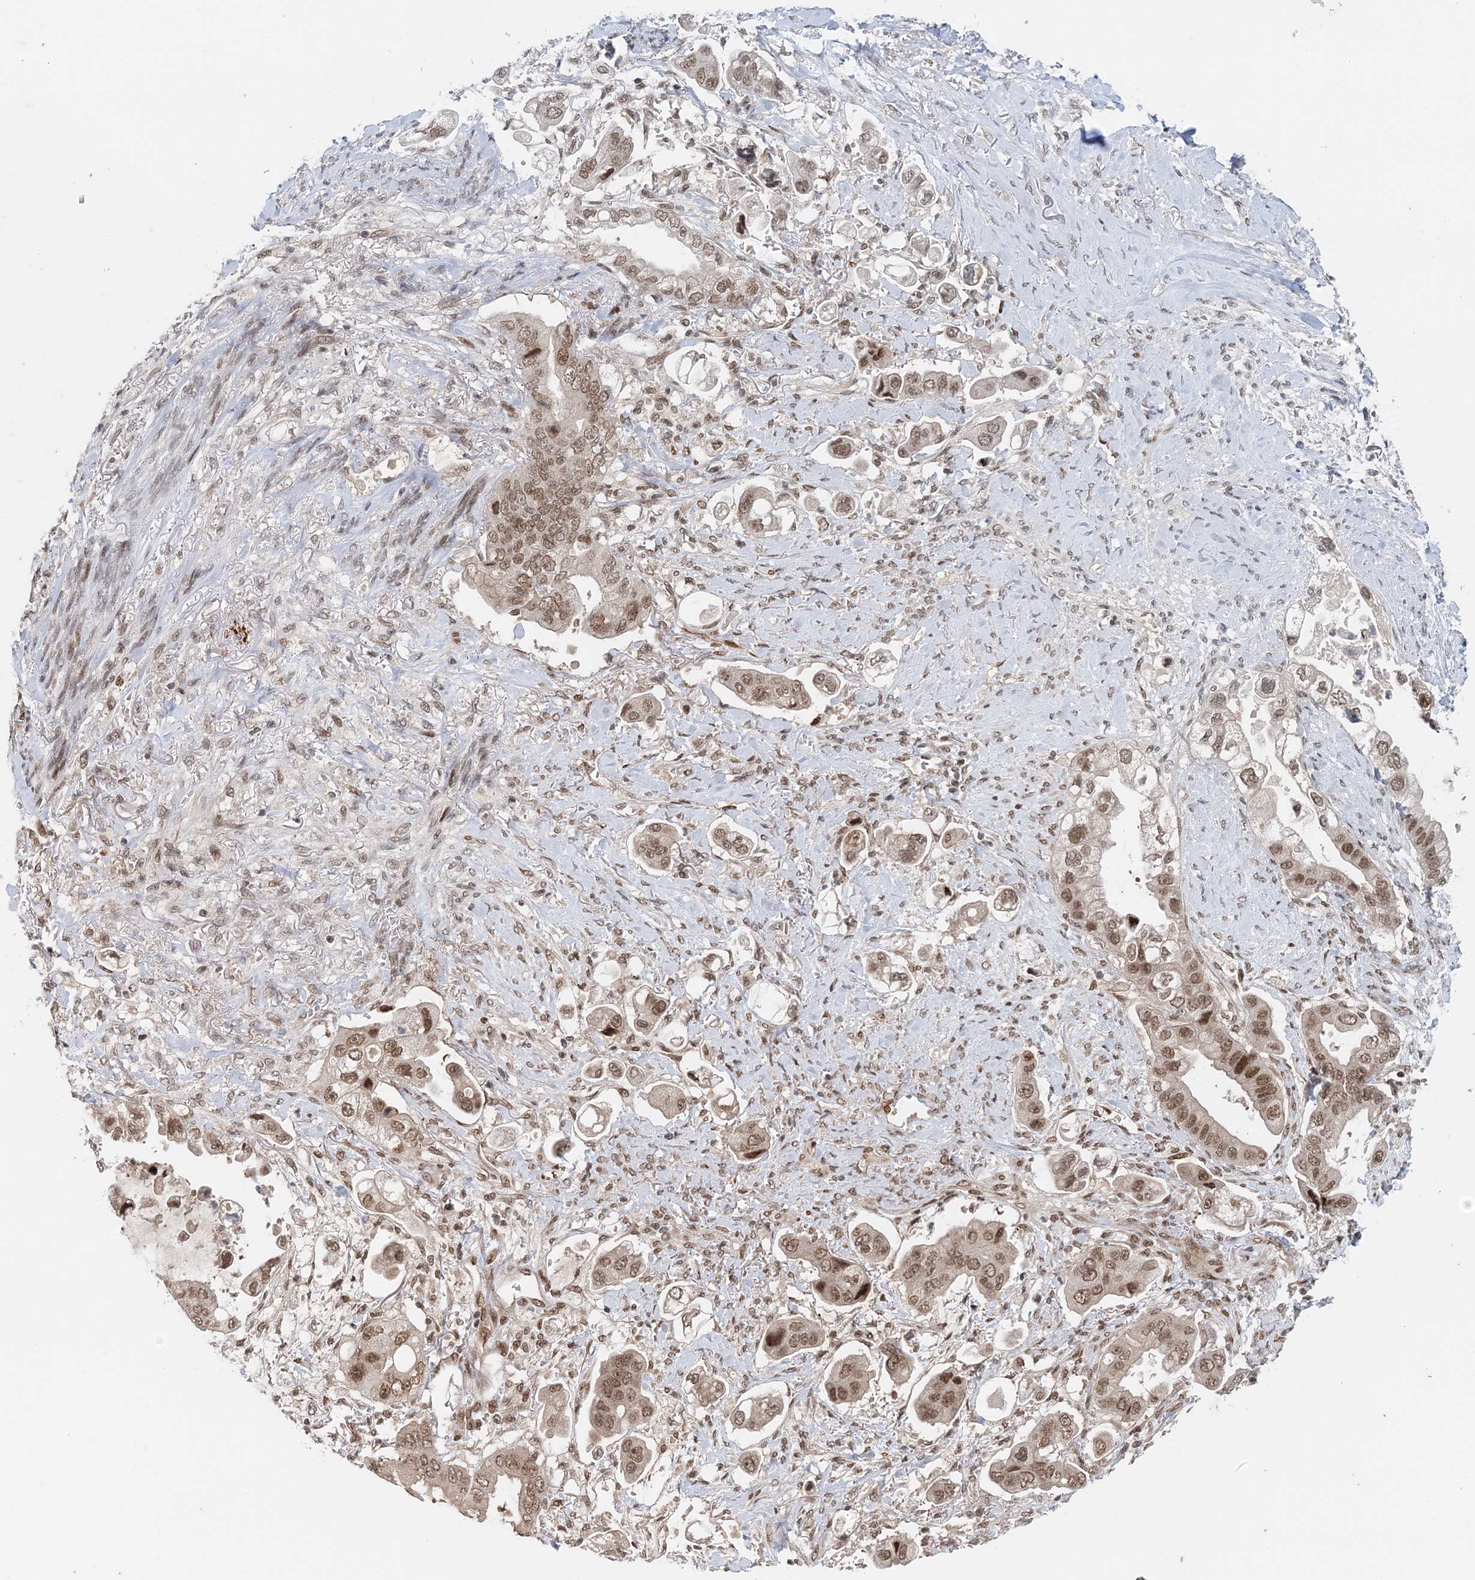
{"staining": {"intensity": "moderate", "quantity": ">75%", "location": "nuclear"}, "tissue": "stomach cancer", "cell_type": "Tumor cells", "image_type": "cancer", "snomed": [{"axis": "morphology", "description": "Adenocarcinoma, NOS"}, {"axis": "topography", "description": "Stomach"}], "caption": "High-power microscopy captured an immunohistochemistry photomicrograph of stomach cancer (adenocarcinoma), revealing moderate nuclear expression in about >75% of tumor cells. The protein is shown in brown color, while the nuclei are stained blue.", "gene": "NOA1", "patient": {"sex": "male", "age": 62}}